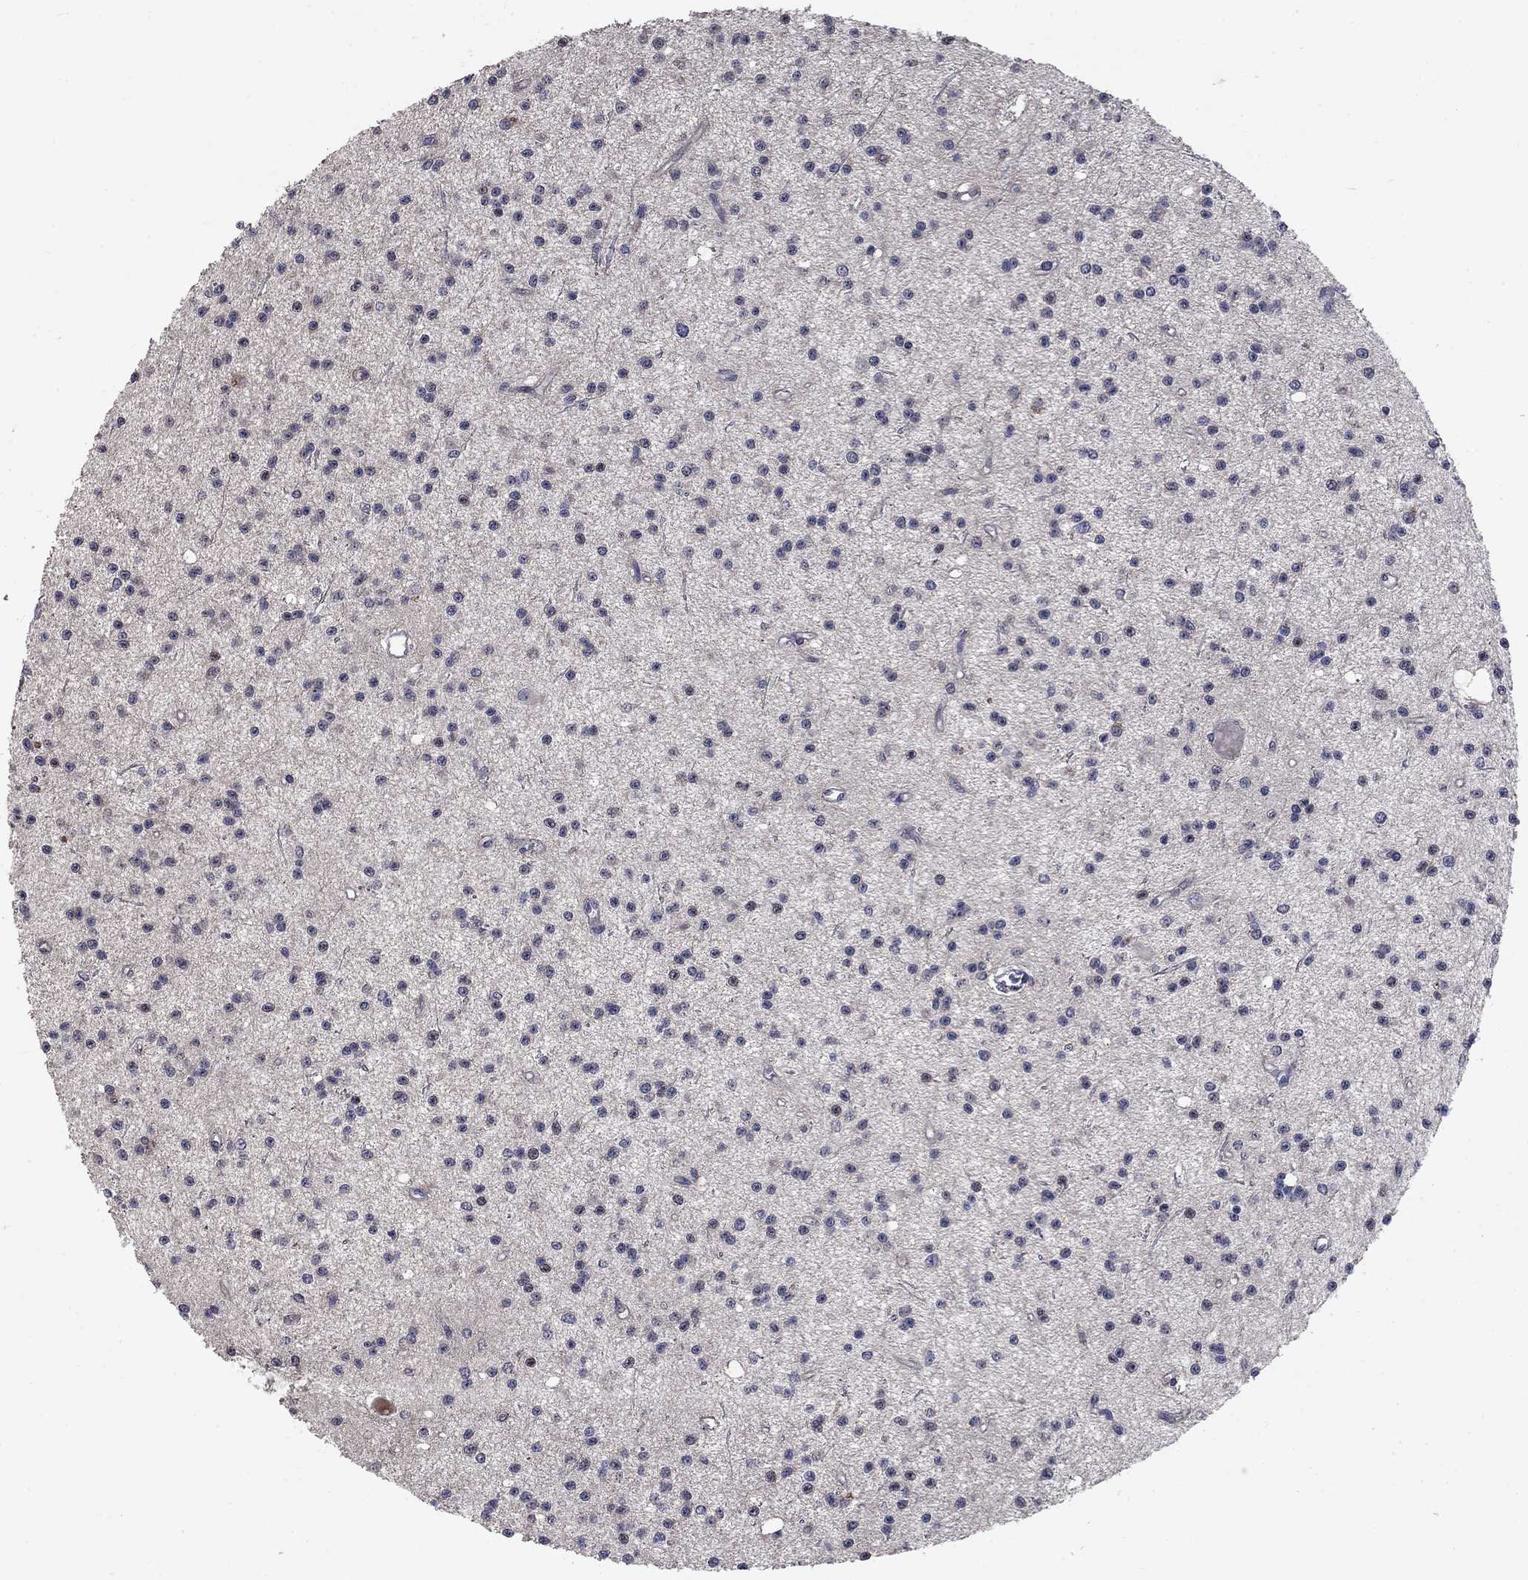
{"staining": {"intensity": "negative", "quantity": "none", "location": "none"}, "tissue": "glioma", "cell_type": "Tumor cells", "image_type": "cancer", "snomed": [{"axis": "morphology", "description": "Glioma, malignant, Low grade"}, {"axis": "topography", "description": "Brain"}], "caption": "IHC of human glioma displays no staining in tumor cells. The staining was performed using DAB to visualize the protein expression in brown, while the nuclei were stained in blue with hematoxylin (Magnification: 20x).", "gene": "FAM3B", "patient": {"sex": "male", "age": 27}}